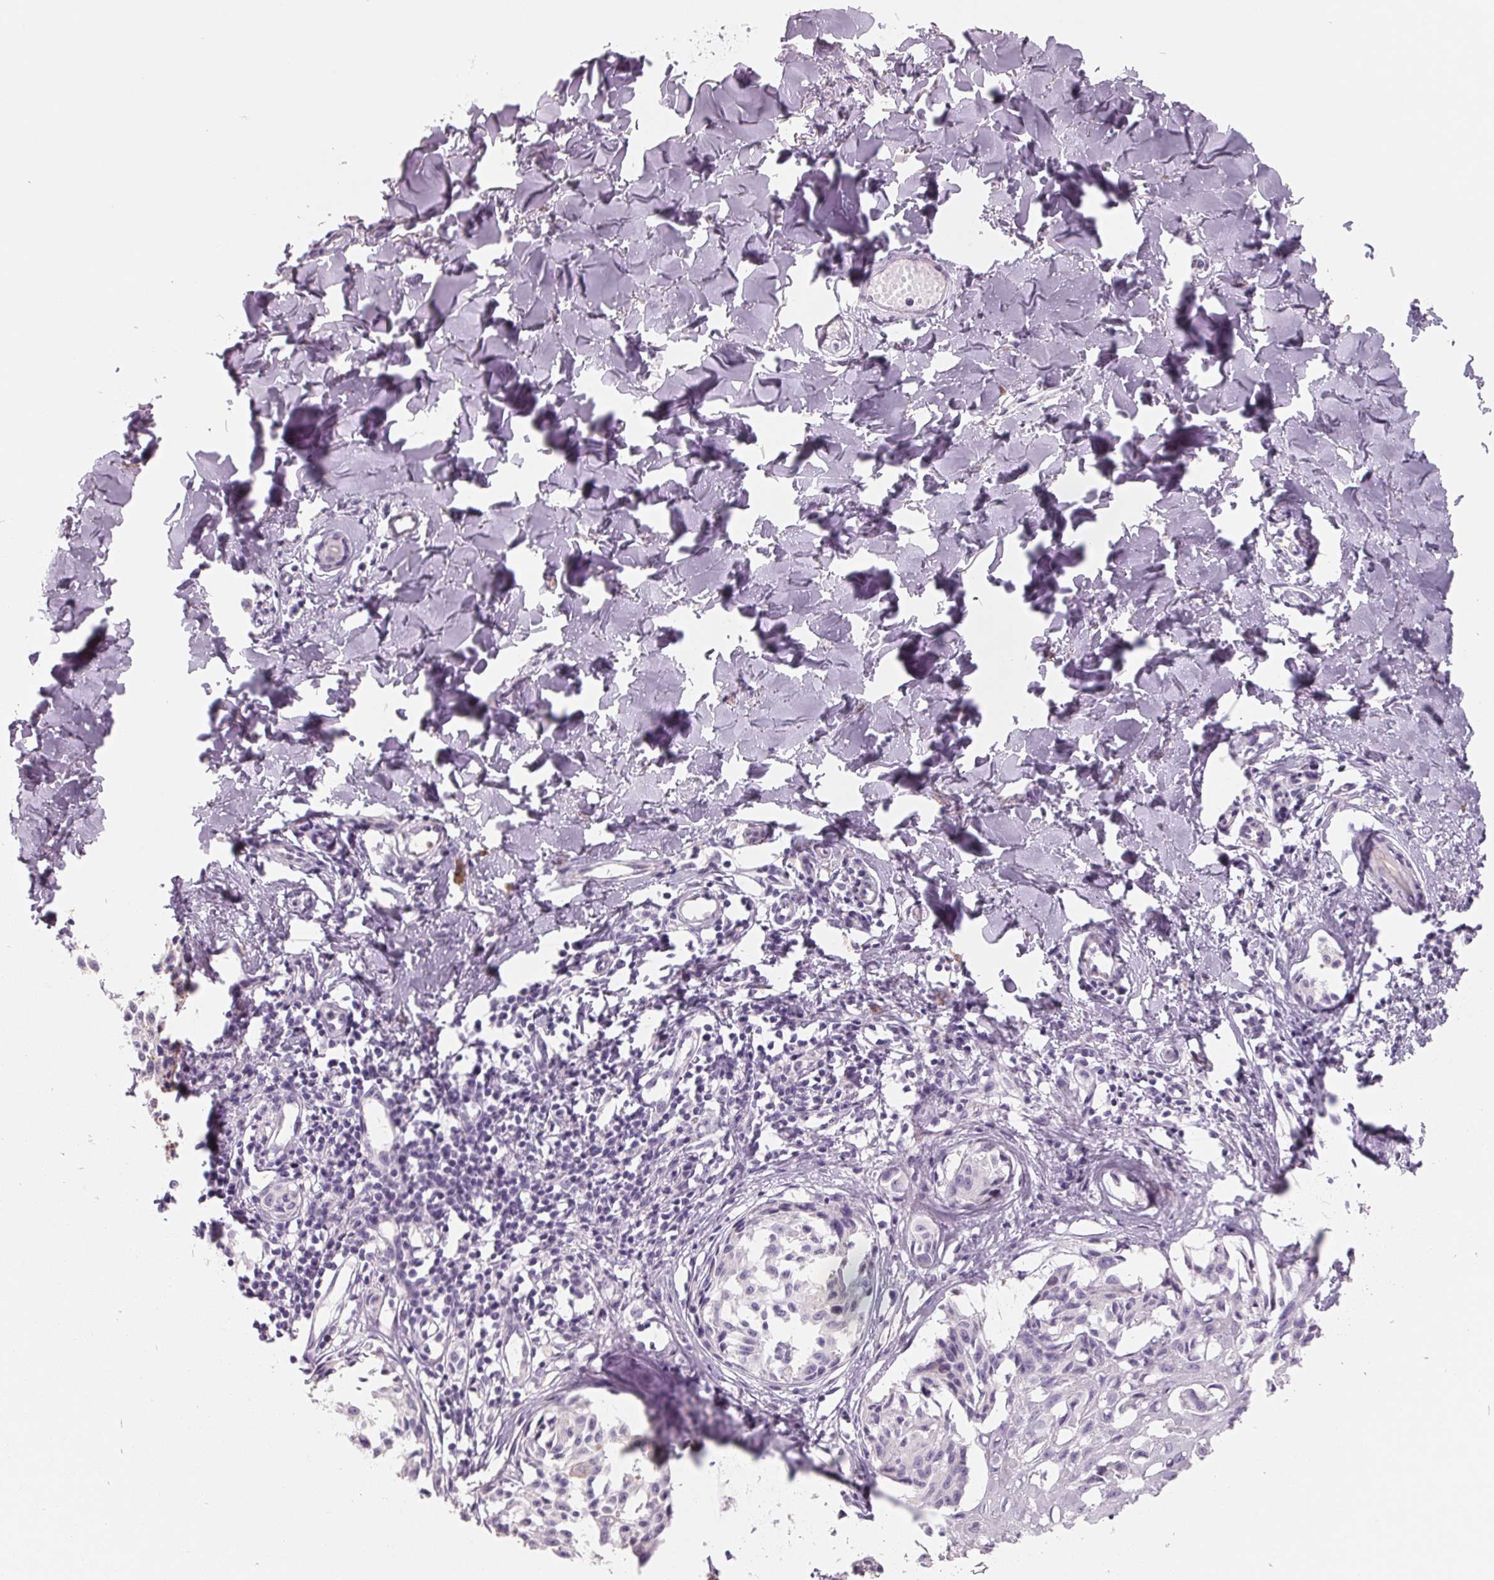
{"staining": {"intensity": "negative", "quantity": "none", "location": "none"}, "tissue": "melanoma", "cell_type": "Tumor cells", "image_type": "cancer", "snomed": [{"axis": "morphology", "description": "Malignant melanoma, NOS"}, {"axis": "topography", "description": "Skin"}], "caption": "The photomicrograph reveals no staining of tumor cells in malignant melanoma.", "gene": "FTCD", "patient": {"sex": "male", "age": 51}}